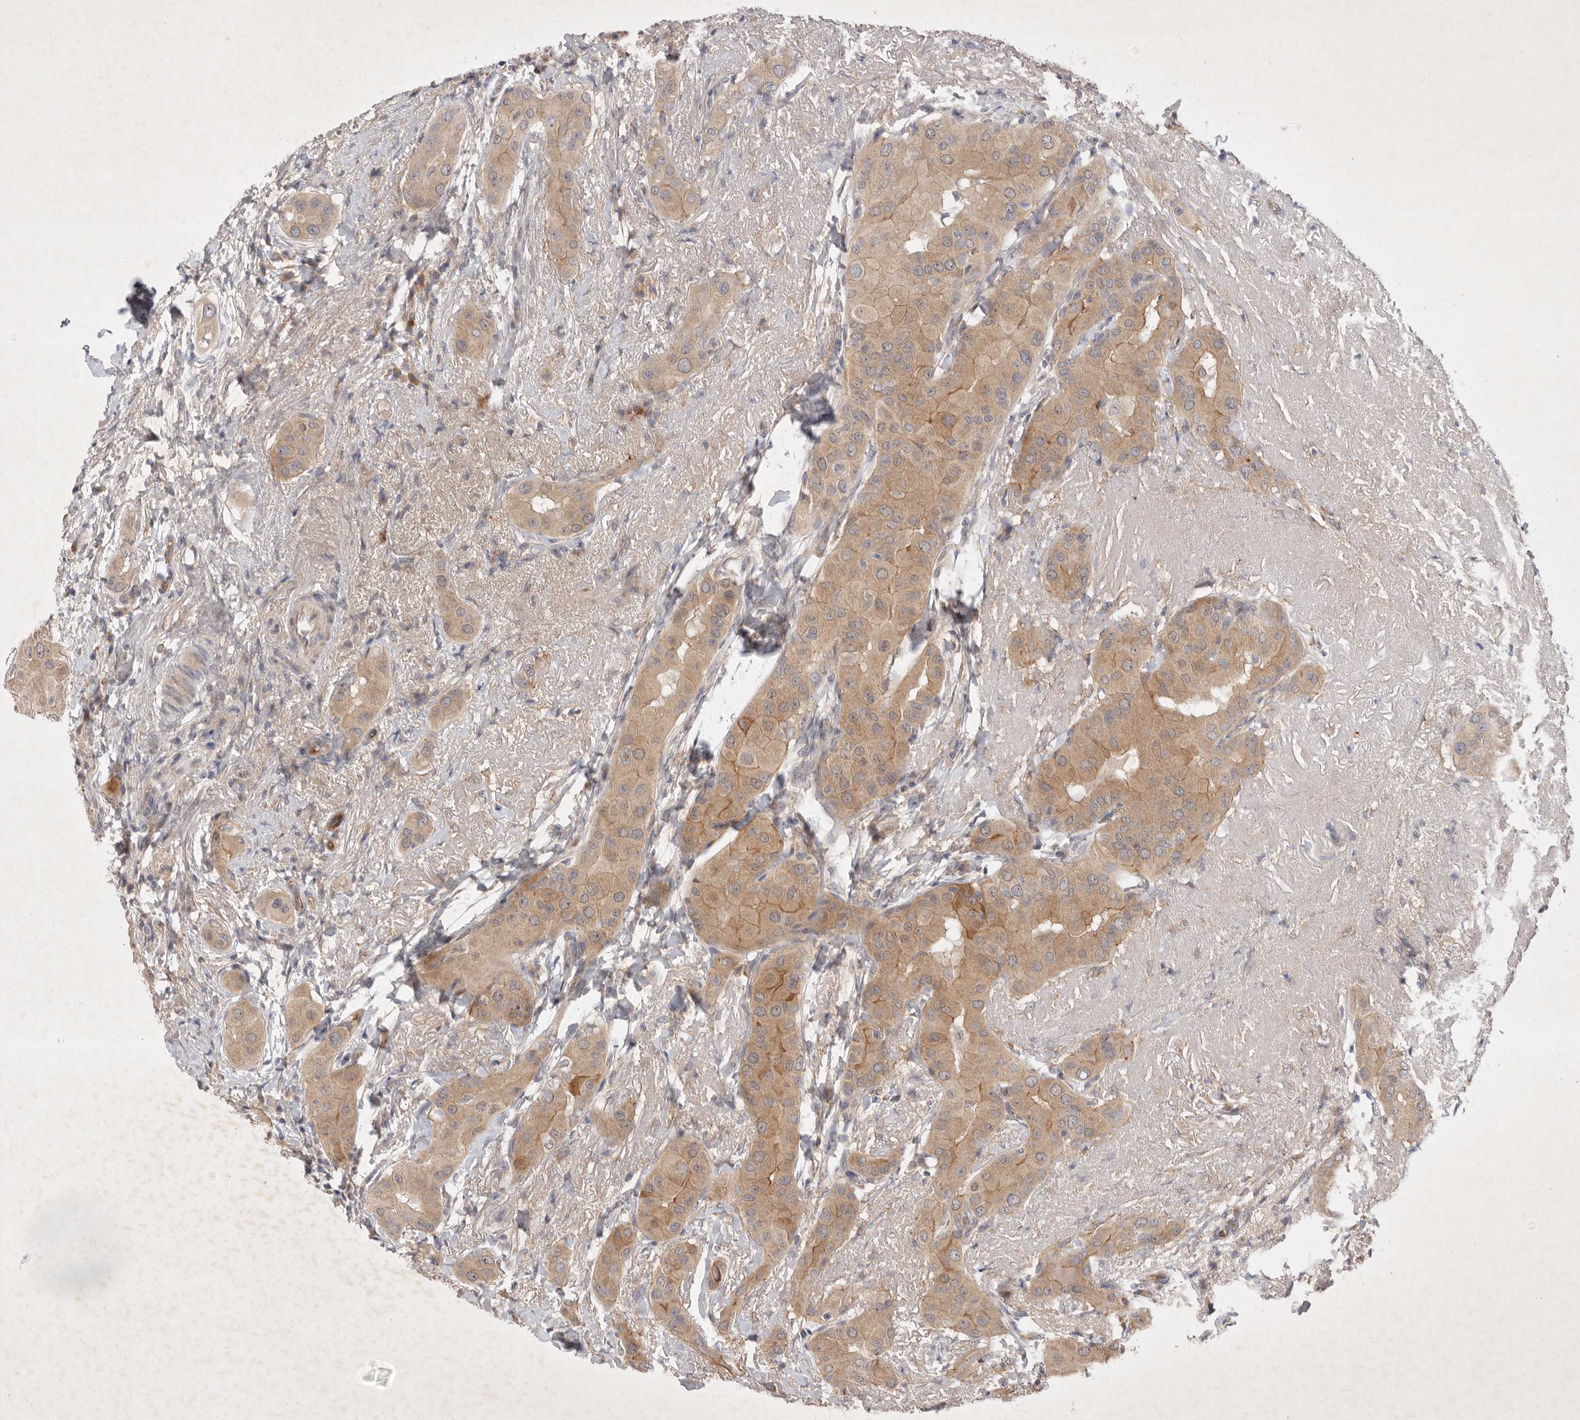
{"staining": {"intensity": "moderate", "quantity": ">75%", "location": "cytoplasmic/membranous"}, "tissue": "thyroid cancer", "cell_type": "Tumor cells", "image_type": "cancer", "snomed": [{"axis": "morphology", "description": "Papillary adenocarcinoma, NOS"}, {"axis": "topography", "description": "Thyroid gland"}], "caption": "Papillary adenocarcinoma (thyroid) tissue displays moderate cytoplasmic/membranous expression in about >75% of tumor cells, visualized by immunohistochemistry. (DAB IHC, brown staining for protein, blue staining for nuclei).", "gene": "PTPDC1", "patient": {"sex": "male", "age": 33}}